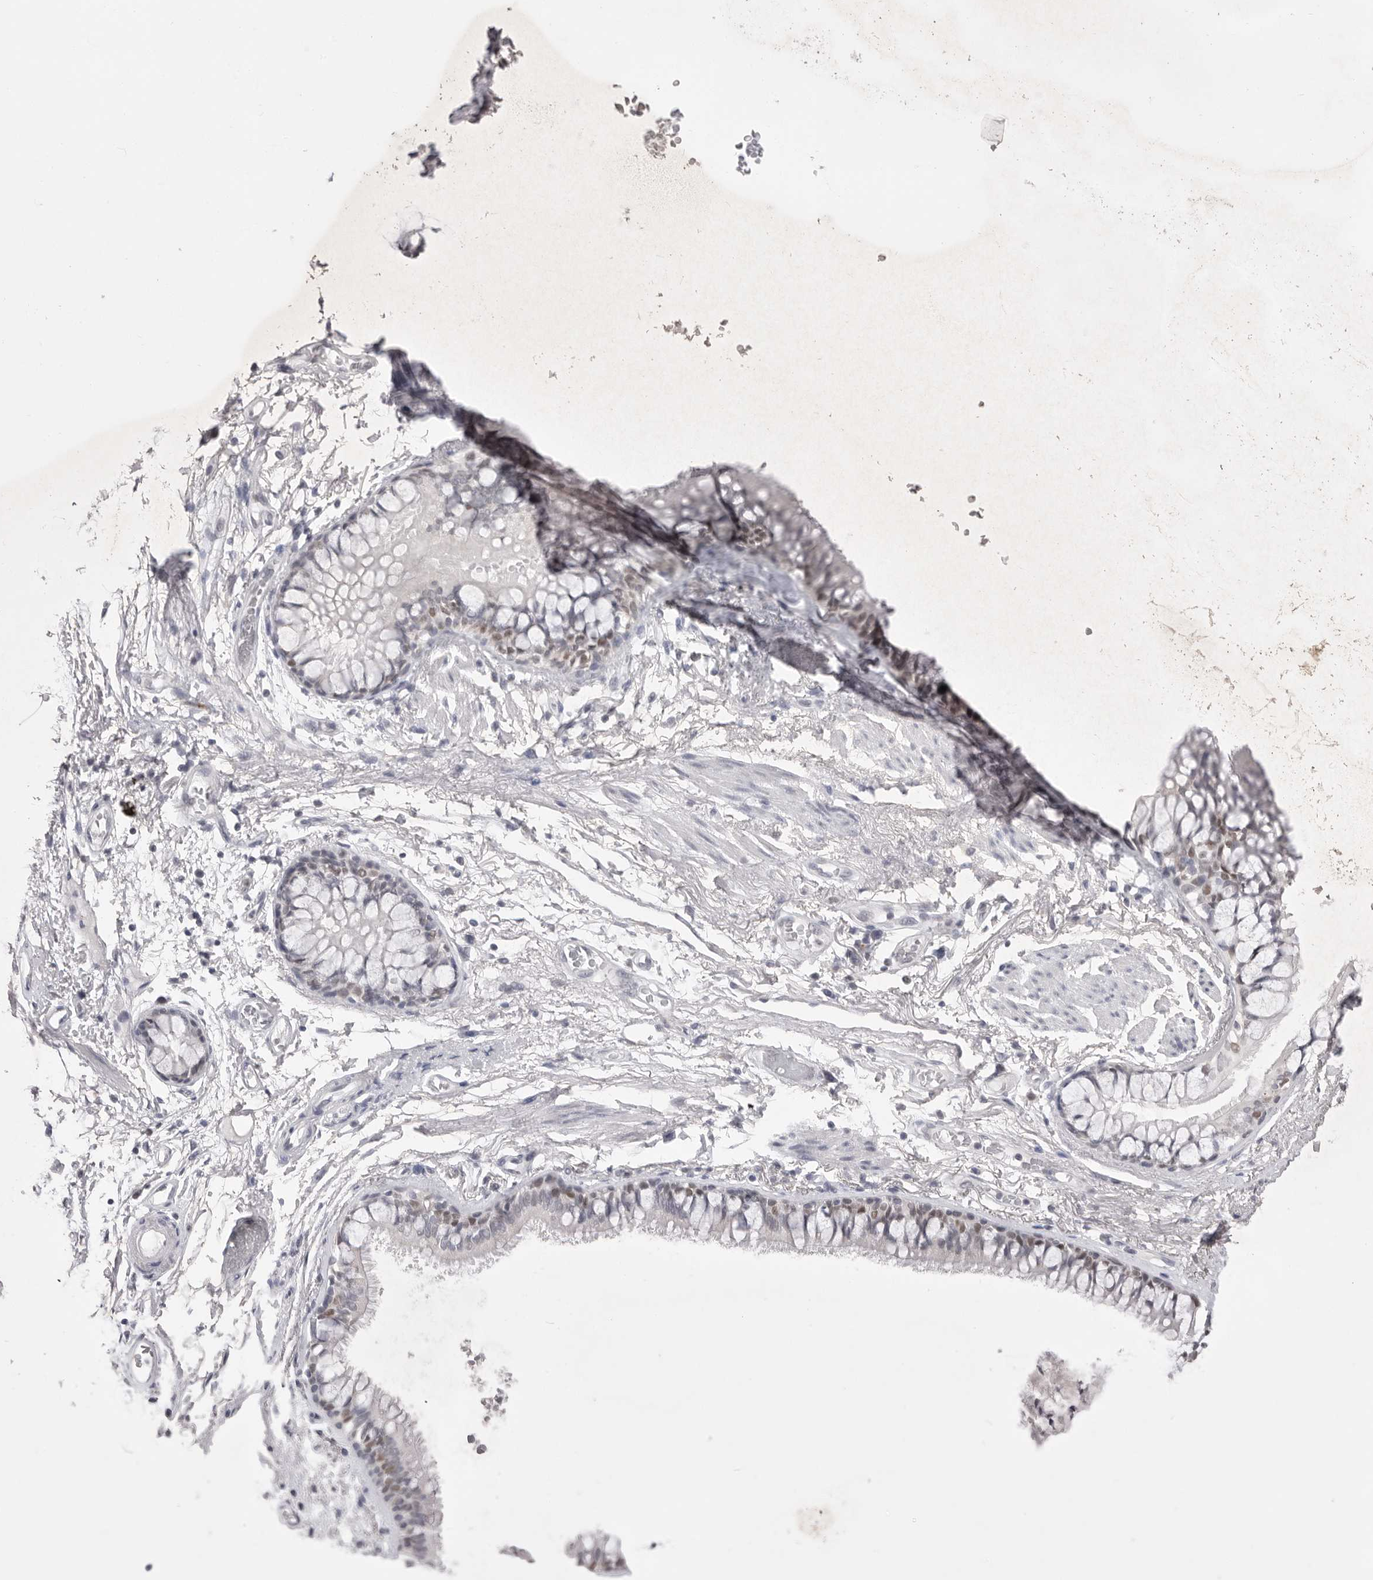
{"staining": {"intensity": "negative", "quantity": "none", "location": "none"}, "tissue": "adipose tissue", "cell_type": "Adipocytes", "image_type": "normal", "snomed": [{"axis": "morphology", "description": "Normal tissue, NOS"}, {"axis": "topography", "description": "Cartilage tissue"}, {"axis": "topography", "description": "Bronchus"}], "caption": "Adipocytes show no significant protein expression in unremarkable adipose tissue.", "gene": "ZBTB7B", "patient": {"sex": "female", "age": 73}}